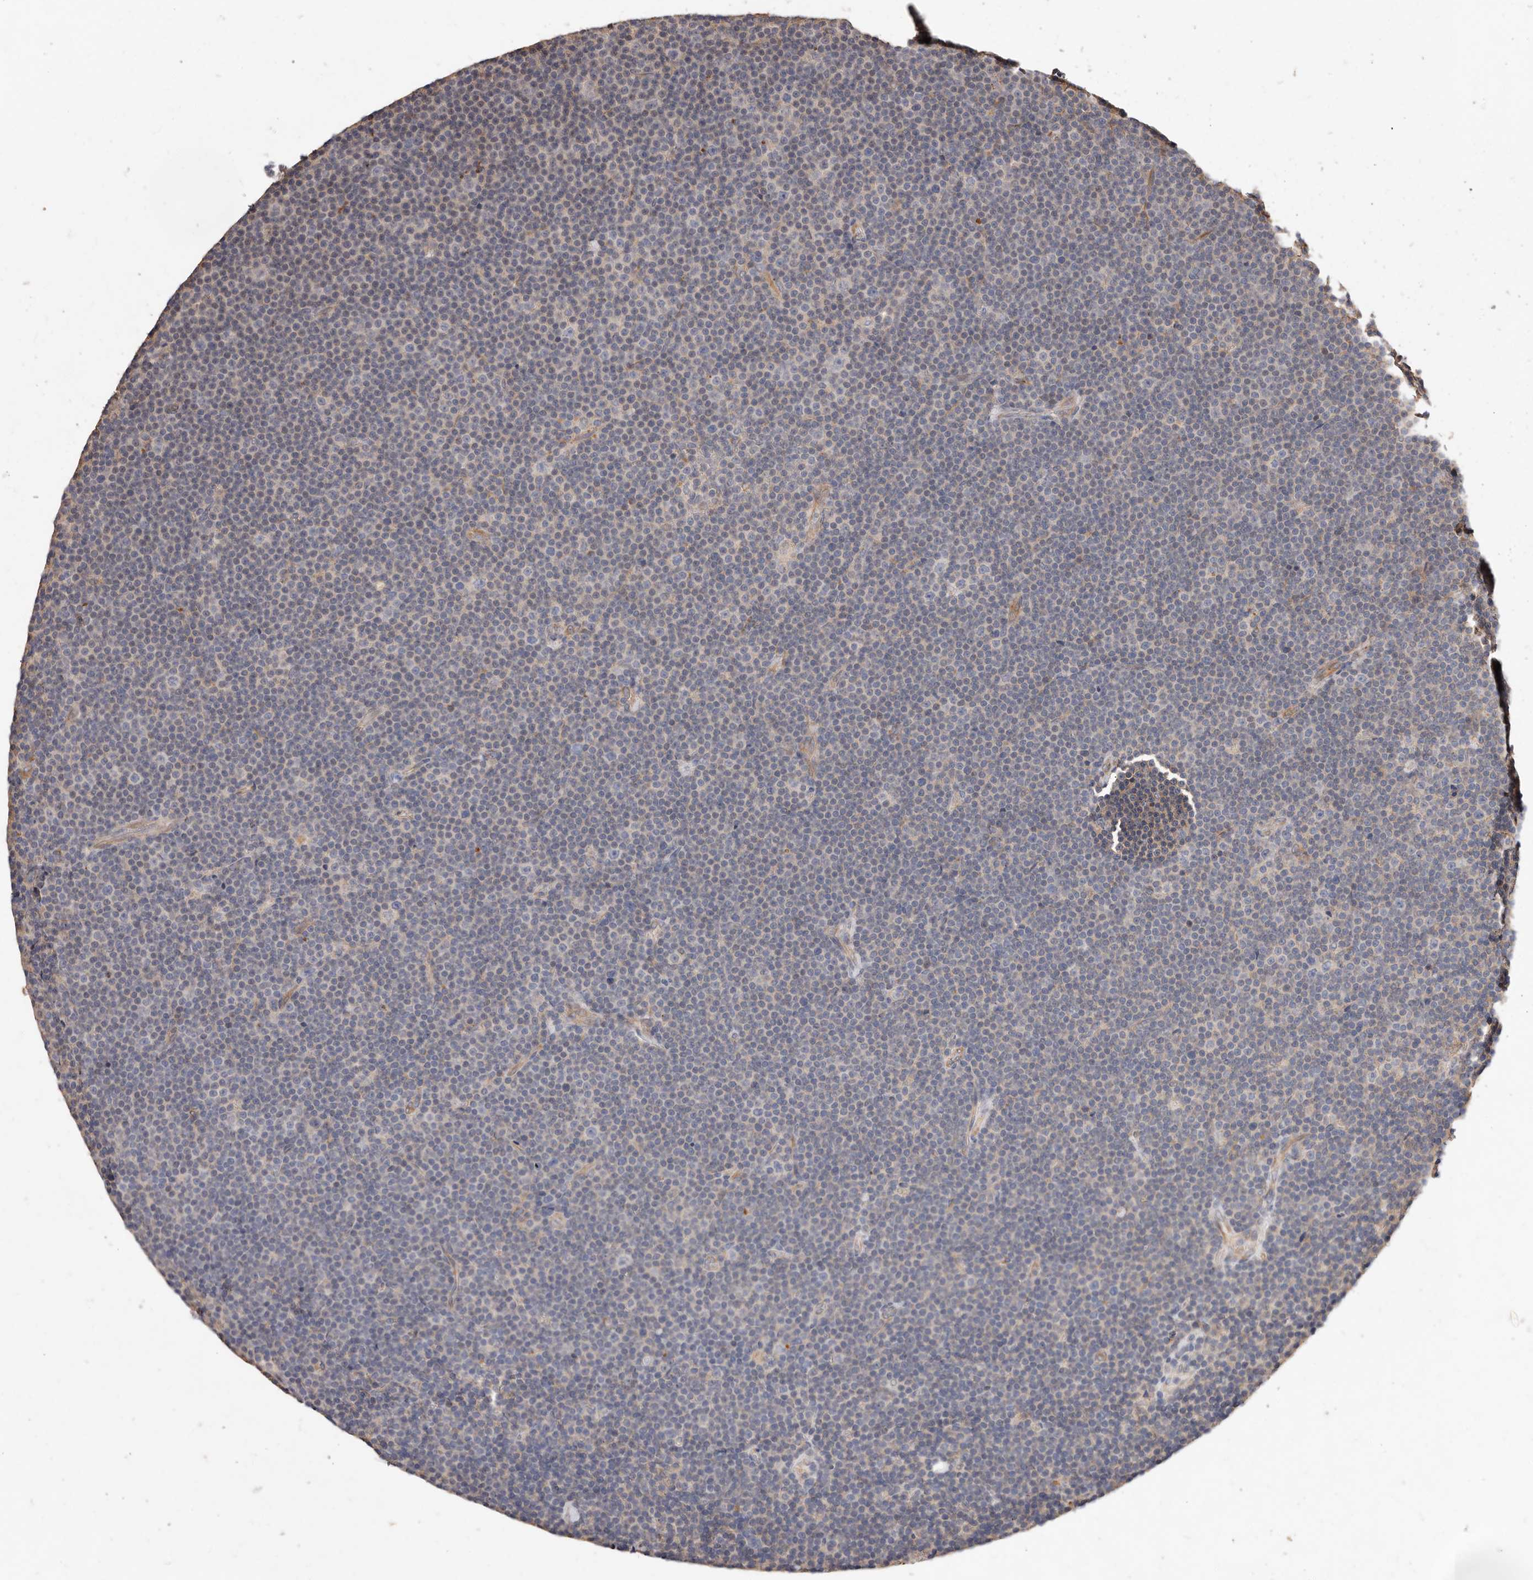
{"staining": {"intensity": "negative", "quantity": "none", "location": "none"}, "tissue": "lymphoma", "cell_type": "Tumor cells", "image_type": "cancer", "snomed": [{"axis": "morphology", "description": "Malignant lymphoma, non-Hodgkin's type, Low grade"}, {"axis": "topography", "description": "Lymph node"}], "caption": "This image is of low-grade malignant lymphoma, non-Hodgkin's type stained with IHC to label a protein in brown with the nuclei are counter-stained blue. There is no expression in tumor cells.", "gene": "THBS3", "patient": {"sex": "female", "age": 67}}